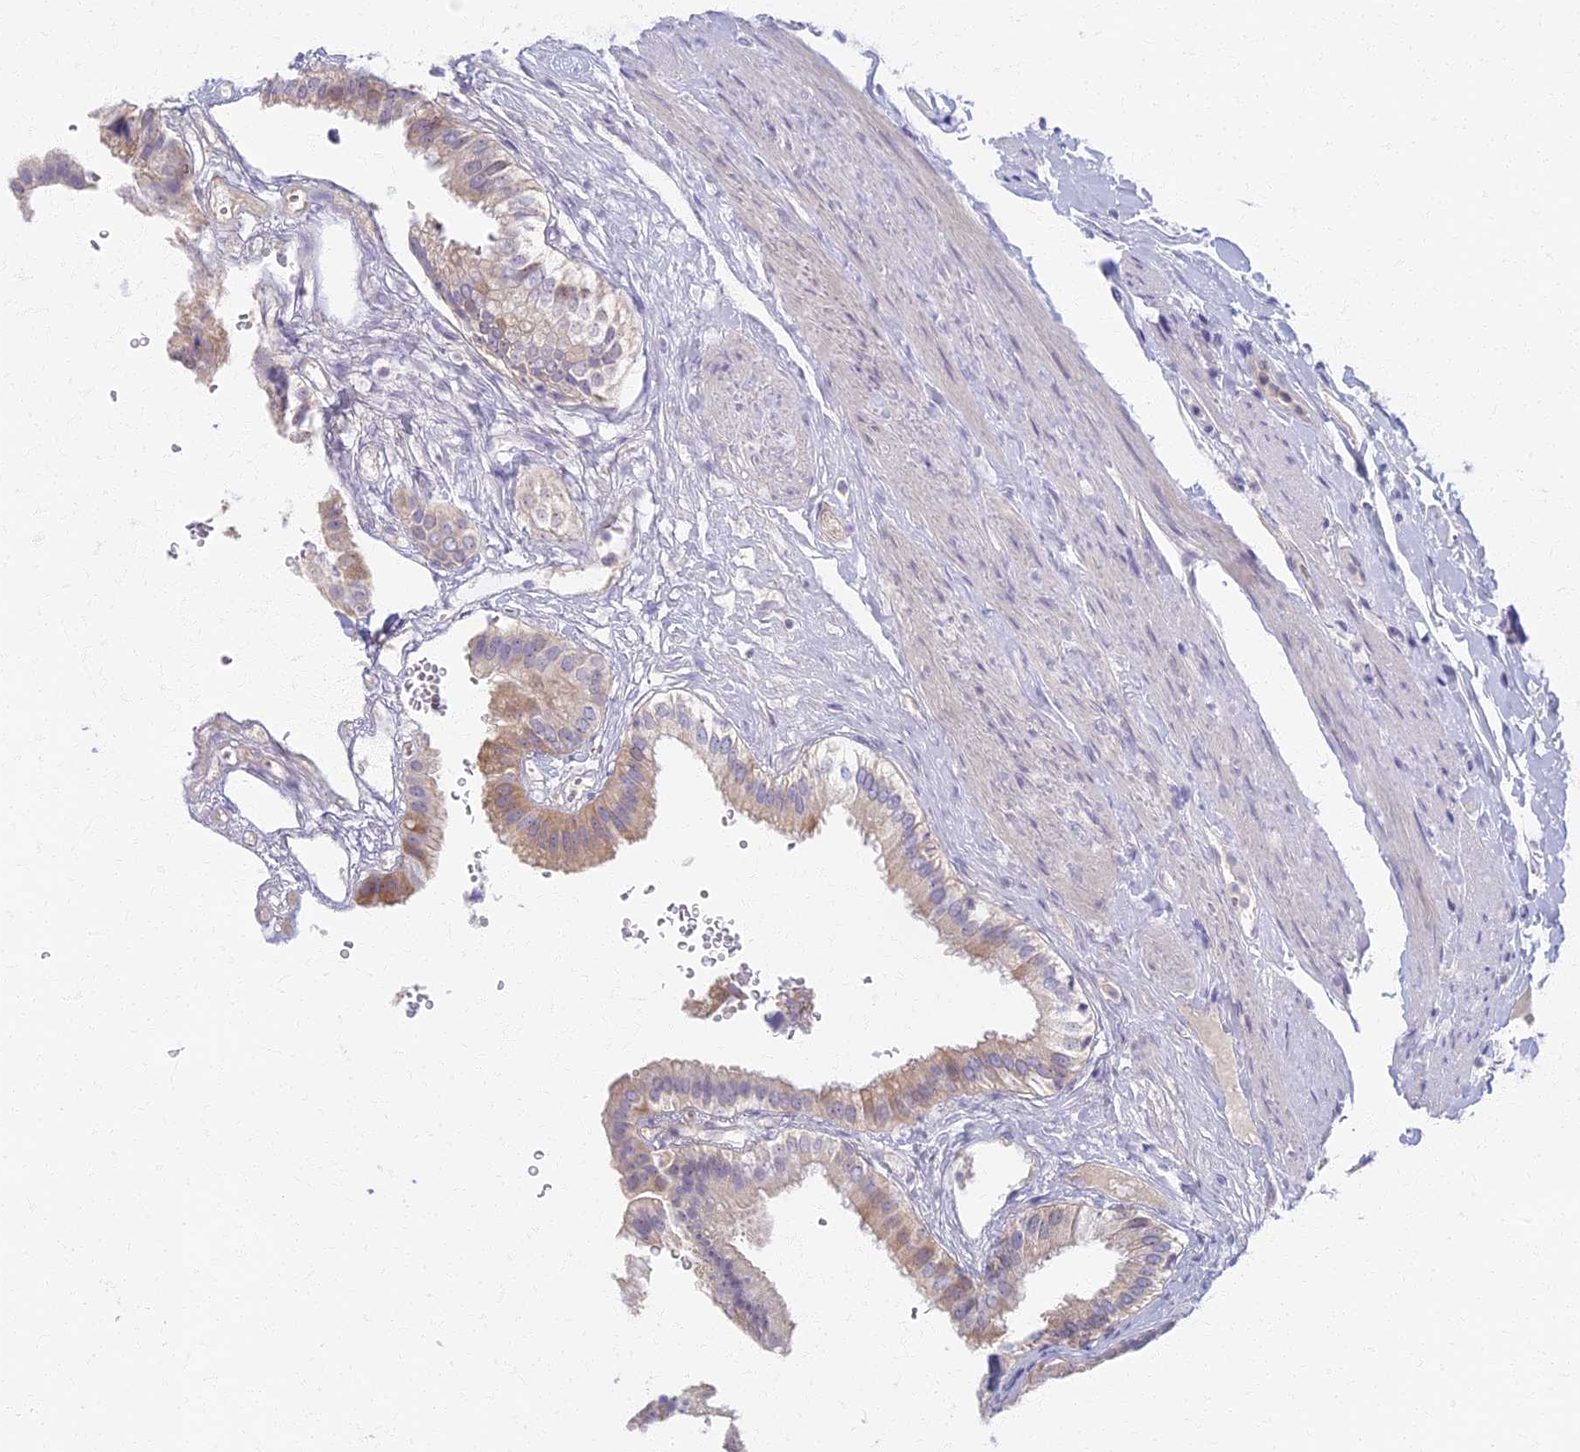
{"staining": {"intensity": "moderate", "quantity": ">75%", "location": "cytoplasmic/membranous"}, "tissue": "gallbladder", "cell_type": "Glandular cells", "image_type": "normal", "snomed": [{"axis": "morphology", "description": "Normal tissue, NOS"}, {"axis": "topography", "description": "Gallbladder"}], "caption": "Brown immunohistochemical staining in normal gallbladder shows moderate cytoplasmic/membranous staining in approximately >75% of glandular cells. The staining was performed using DAB, with brown indicating positive protein expression. Nuclei are stained blue with hematoxylin.", "gene": "AP4E1", "patient": {"sex": "female", "age": 61}}